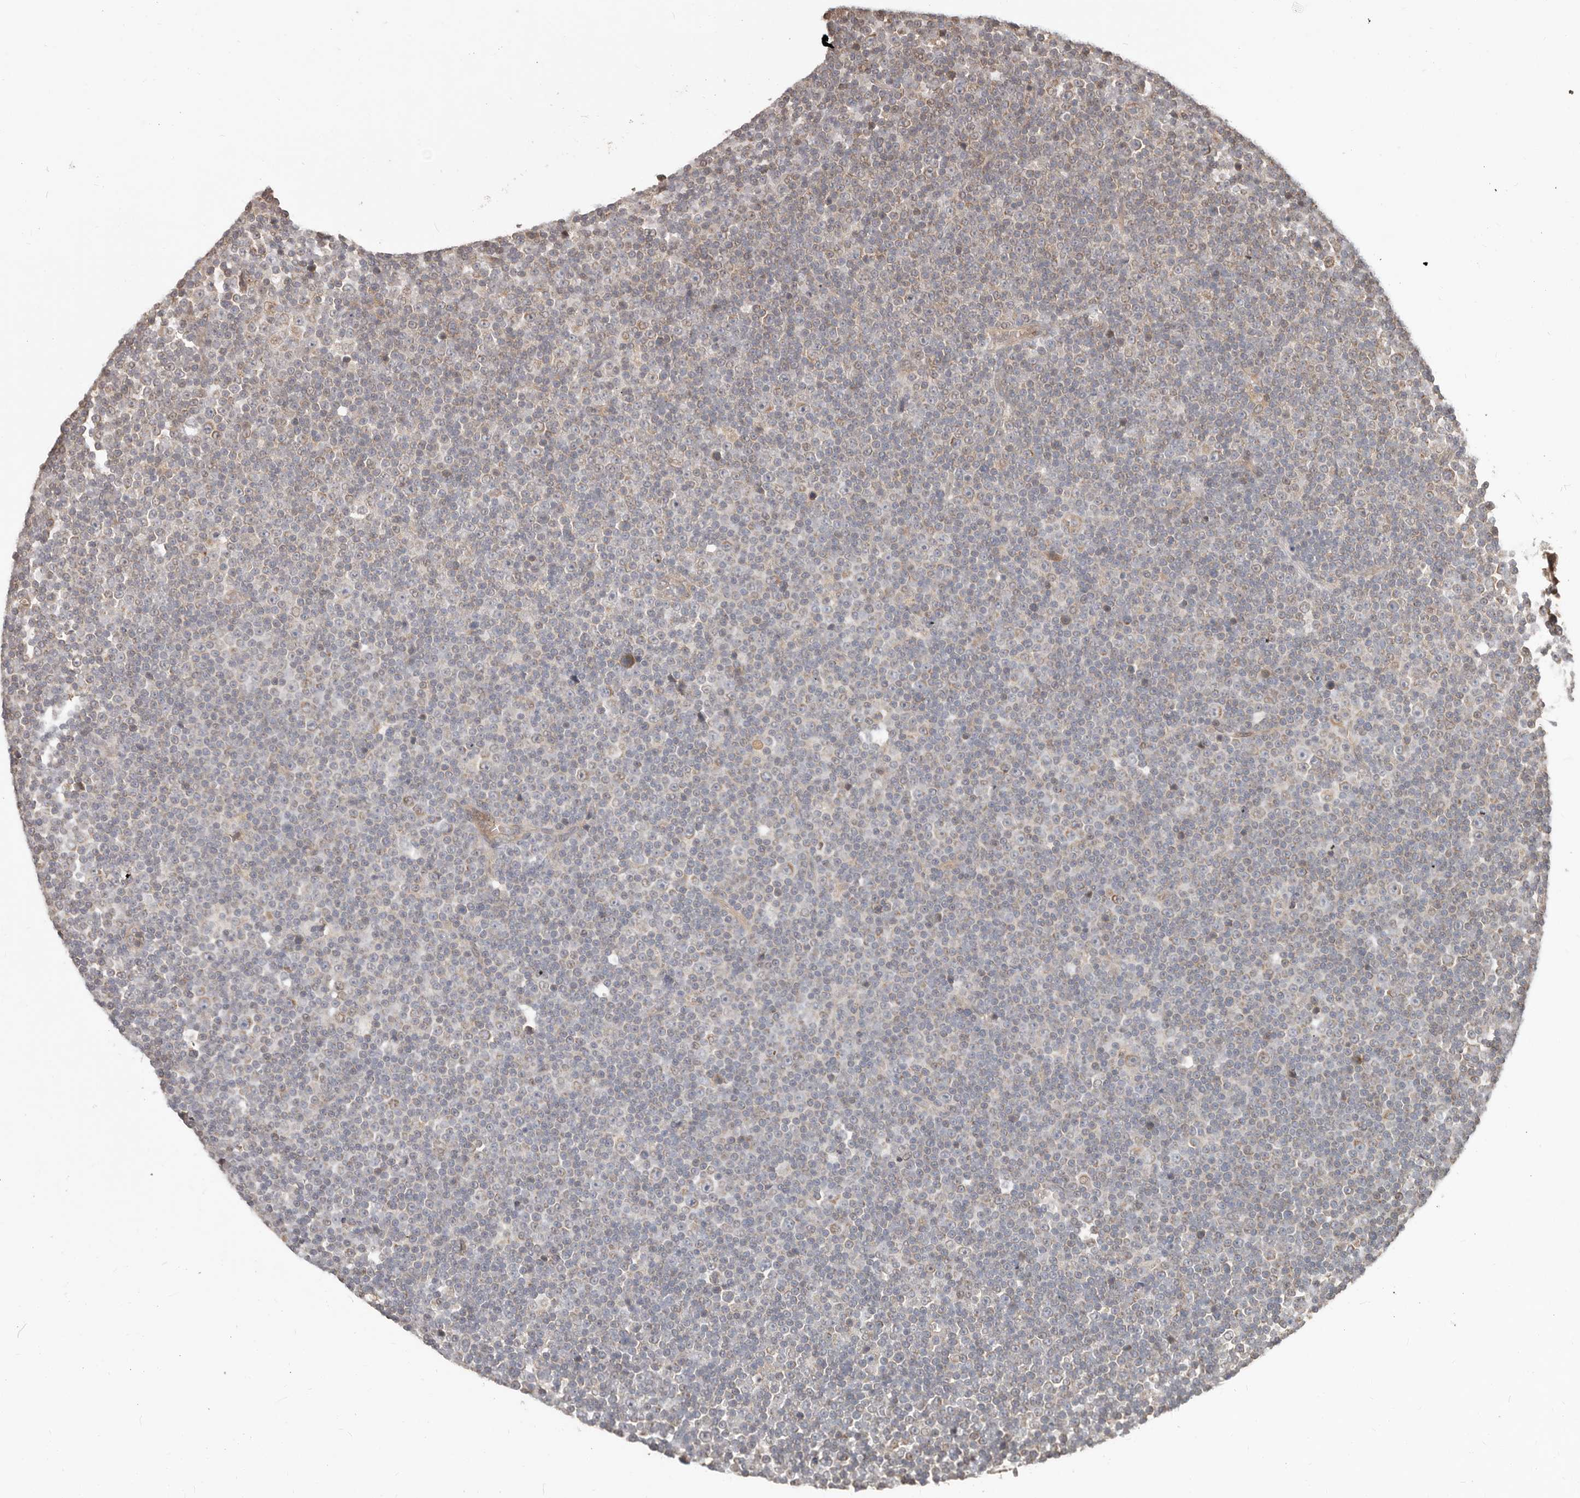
{"staining": {"intensity": "weak", "quantity": "25%-75%", "location": "cytoplasmic/membranous"}, "tissue": "lymphoma", "cell_type": "Tumor cells", "image_type": "cancer", "snomed": [{"axis": "morphology", "description": "Malignant lymphoma, non-Hodgkin's type, Low grade"}, {"axis": "topography", "description": "Lymph node"}], "caption": "About 25%-75% of tumor cells in malignant lymphoma, non-Hodgkin's type (low-grade) exhibit weak cytoplasmic/membranous protein staining as visualized by brown immunohistochemical staining.", "gene": "MTFR2", "patient": {"sex": "female", "age": 67}}